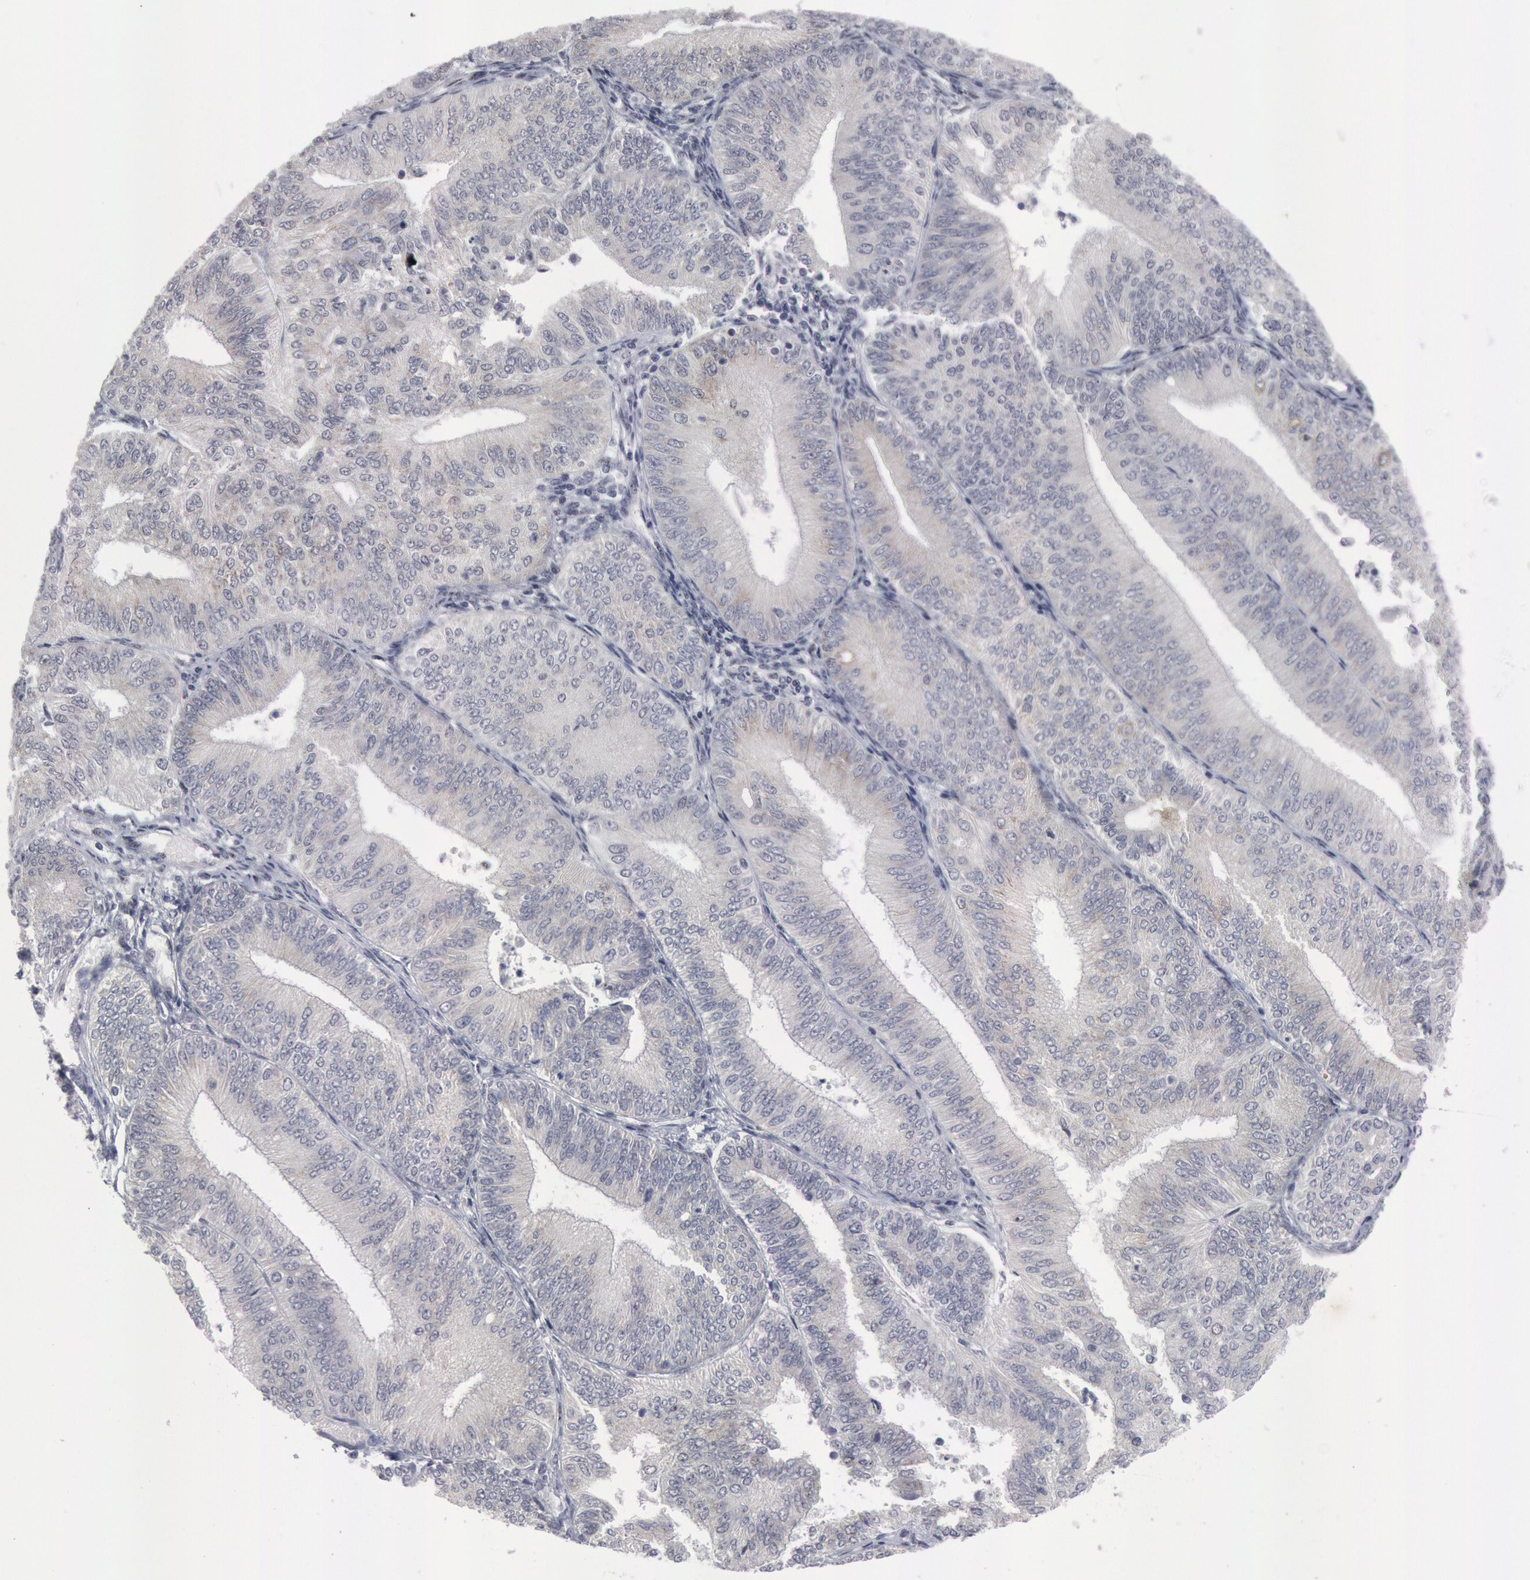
{"staining": {"intensity": "negative", "quantity": "none", "location": "none"}, "tissue": "endometrial cancer", "cell_type": "Tumor cells", "image_type": "cancer", "snomed": [{"axis": "morphology", "description": "Adenocarcinoma, NOS"}, {"axis": "topography", "description": "Endometrium"}], "caption": "Endometrial adenocarcinoma was stained to show a protein in brown. There is no significant expression in tumor cells.", "gene": "FOXO1", "patient": {"sex": "female", "age": 55}}